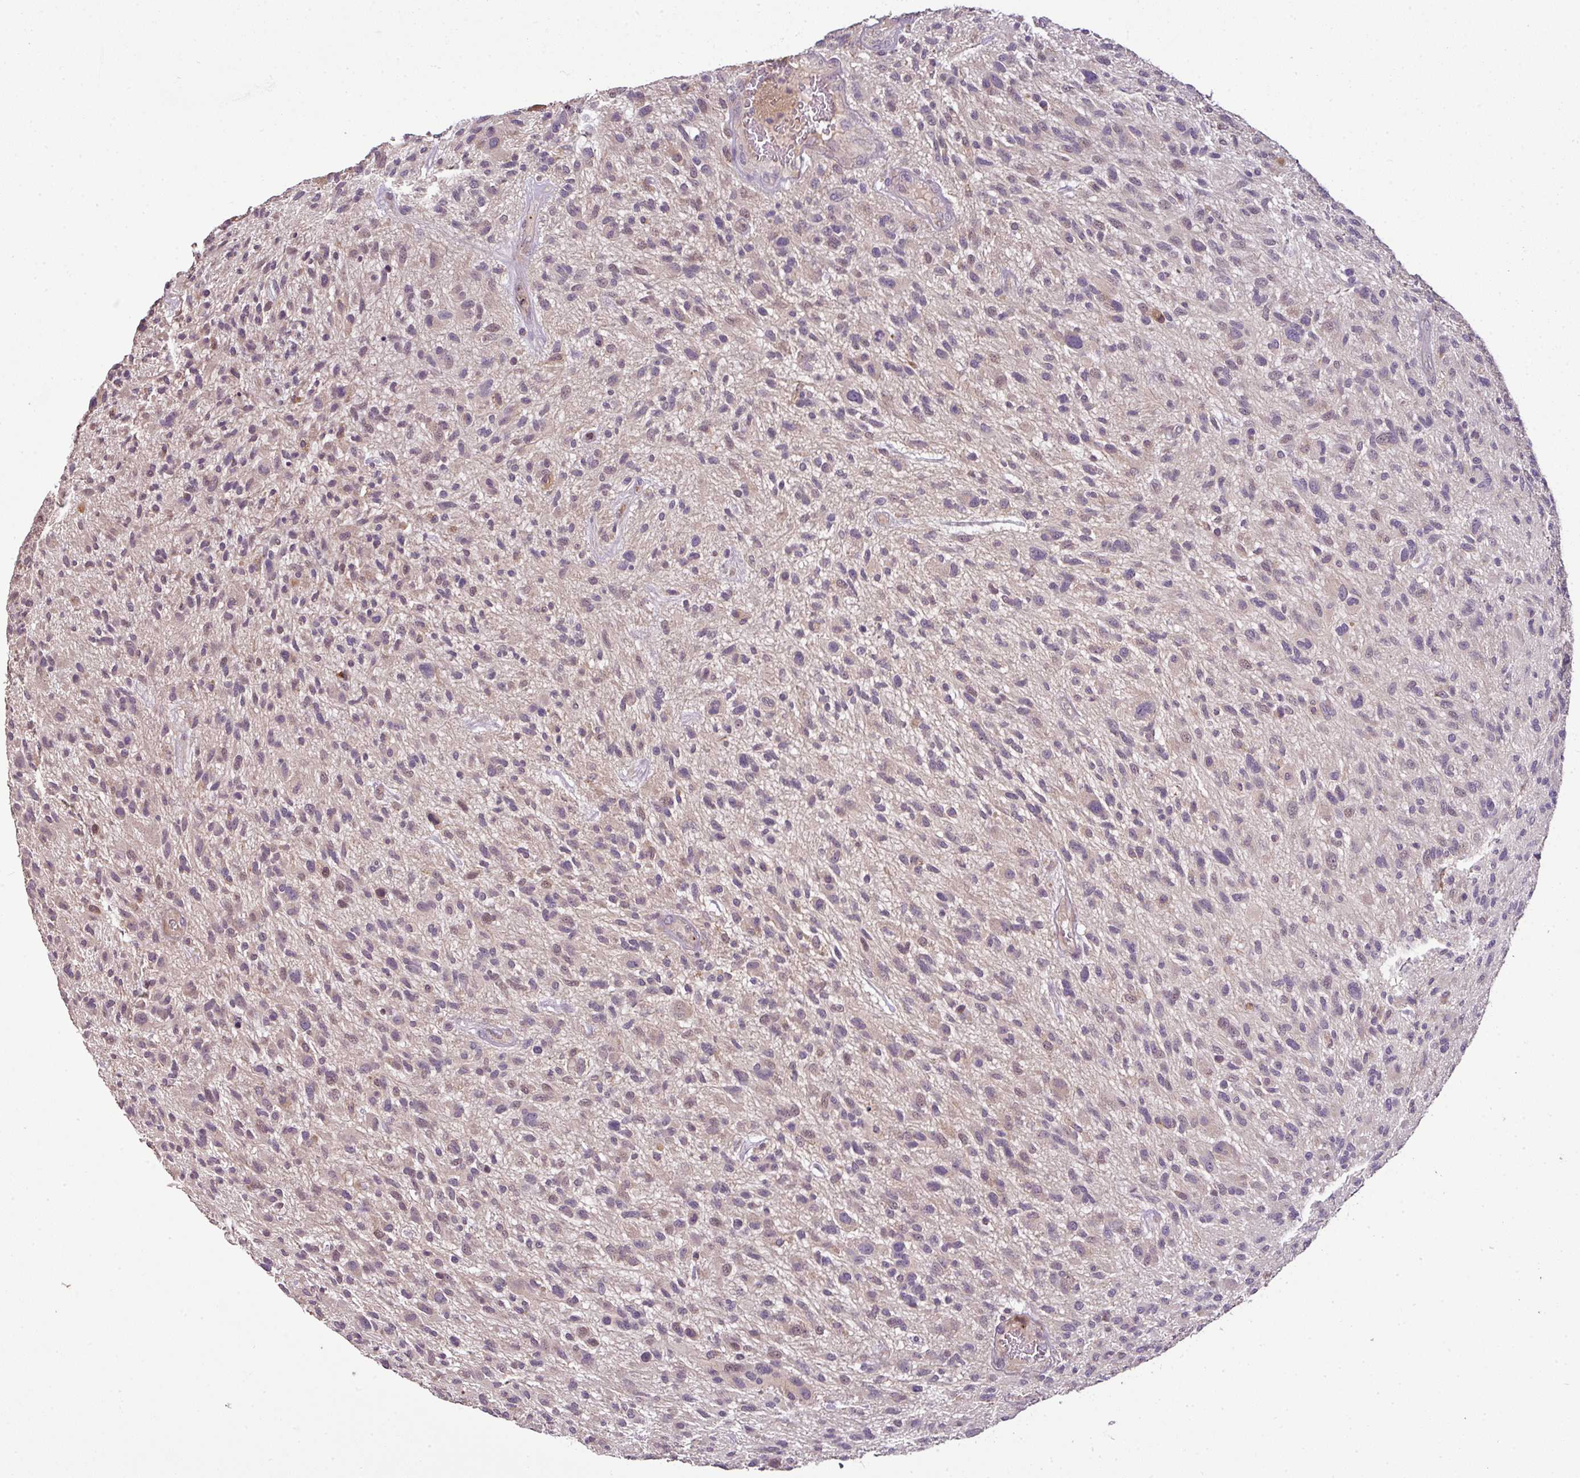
{"staining": {"intensity": "weak", "quantity": "25%-75%", "location": "cytoplasmic/membranous"}, "tissue": "glioma", "cell_type": "Tumor cells", "image_type": "cancer", "snomed": [{"axis": "morphology", "description": "Glioma, malignant, High grade"}, {"axis": "topography", "description": "Brain"}], "caption": "Protein expression analysis of human glioma reveals weak cytoplasmic/membranous staining in approximately 25%-75% of tumor cells.", "gene": "SPCS3", "patient": {"sex": "male", "age": 47}}